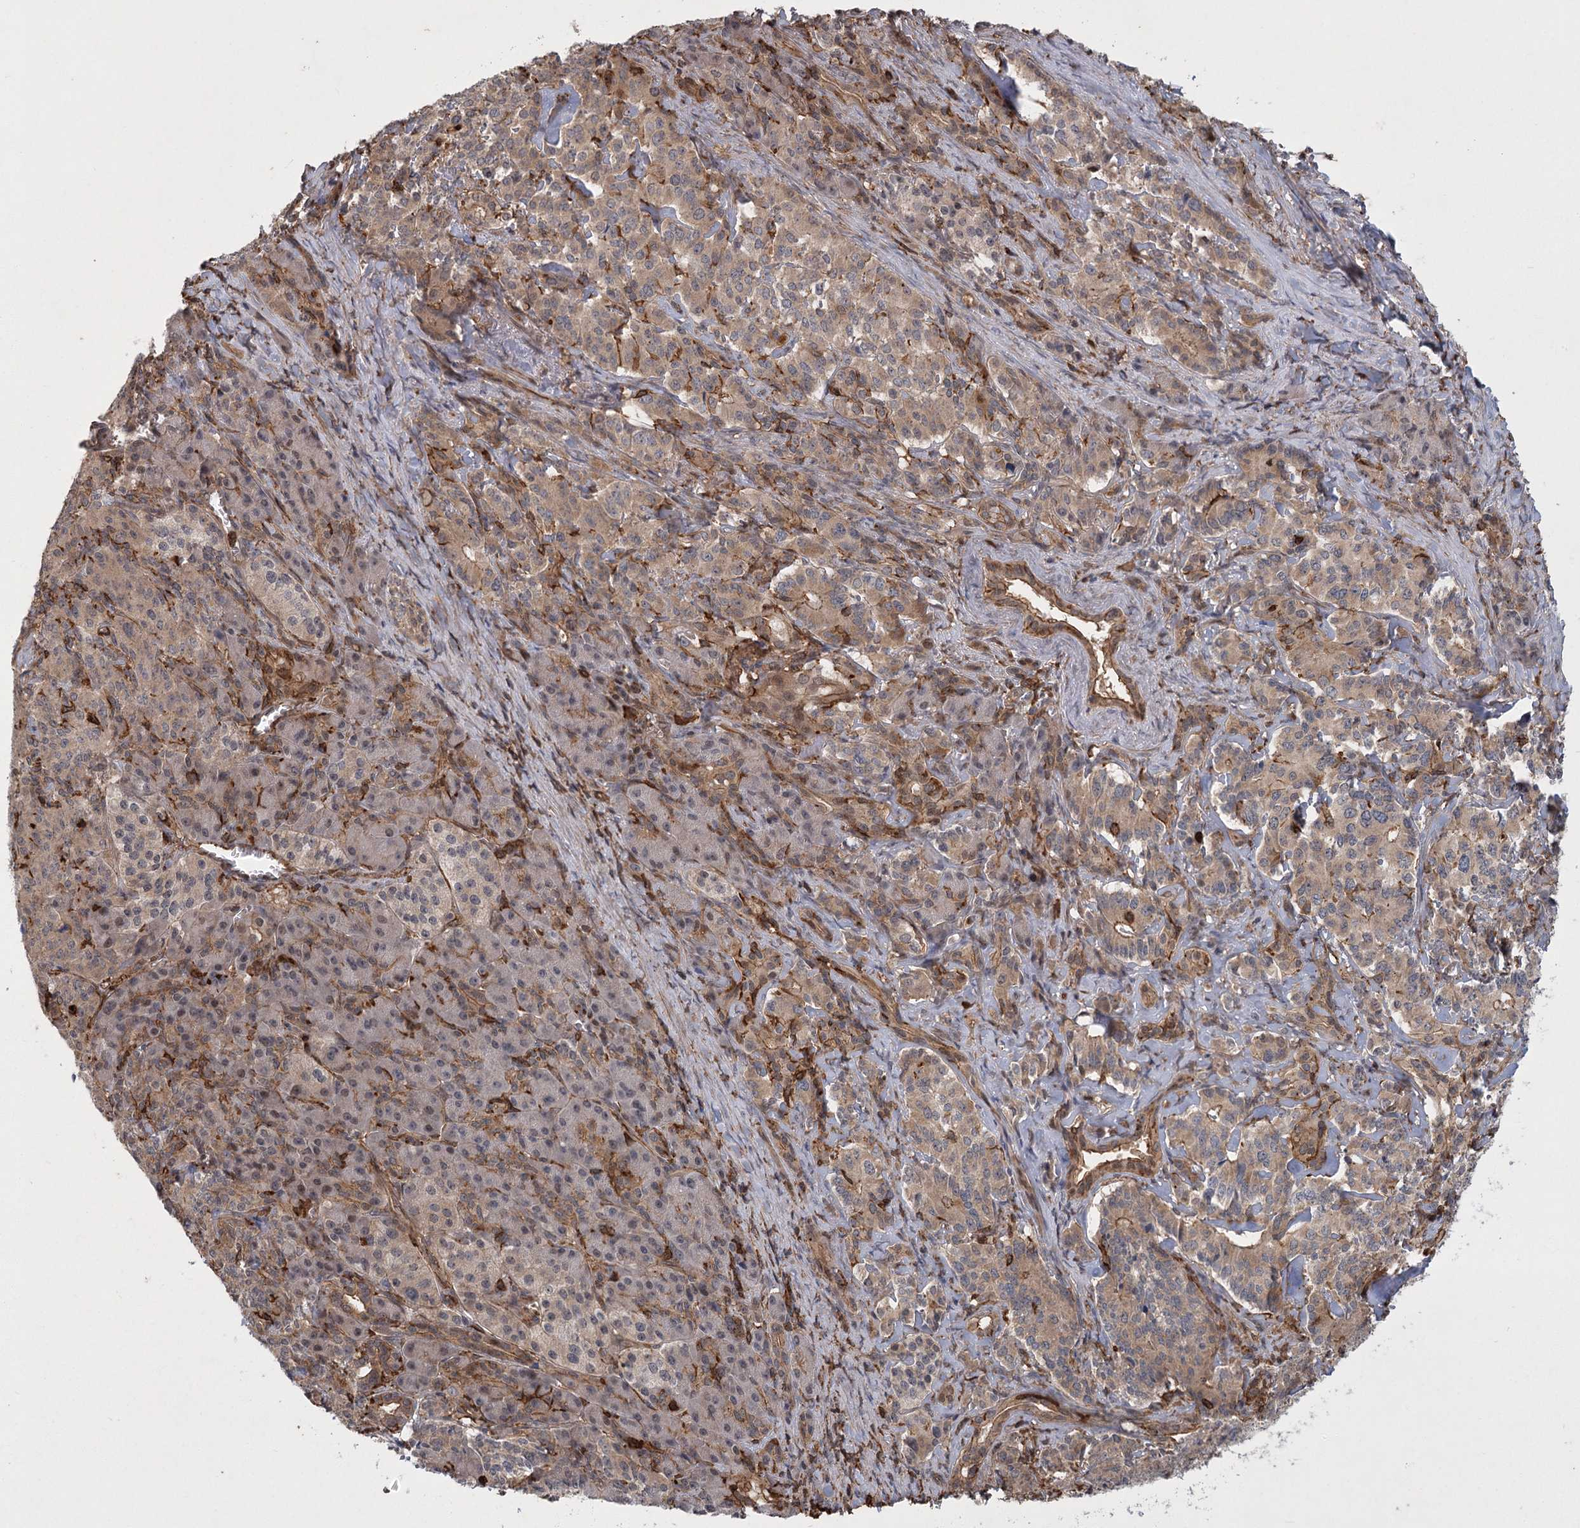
{"staining": {"intensity": "moderate", "quantity": "25%-75%", "location": "cytoplasmic/membranous"}, "tissue": "pancreatic cancer", "cell_type": "Tumor cells", "image_type": "cancer", "snomed": [{"axis": "morphology", "description": "Adenocarcinoma, NOS"}, {"axis": "topography", "description": "Pancreas"}], "caption": "Moderate cytoplasmic/membranous expression is identified in approximately 25%-75% of tumor cells in pancreatic cancer (adenocarcinoma).", "gene": "MEPE", "patient": {"sex": "female", "age": 74}}